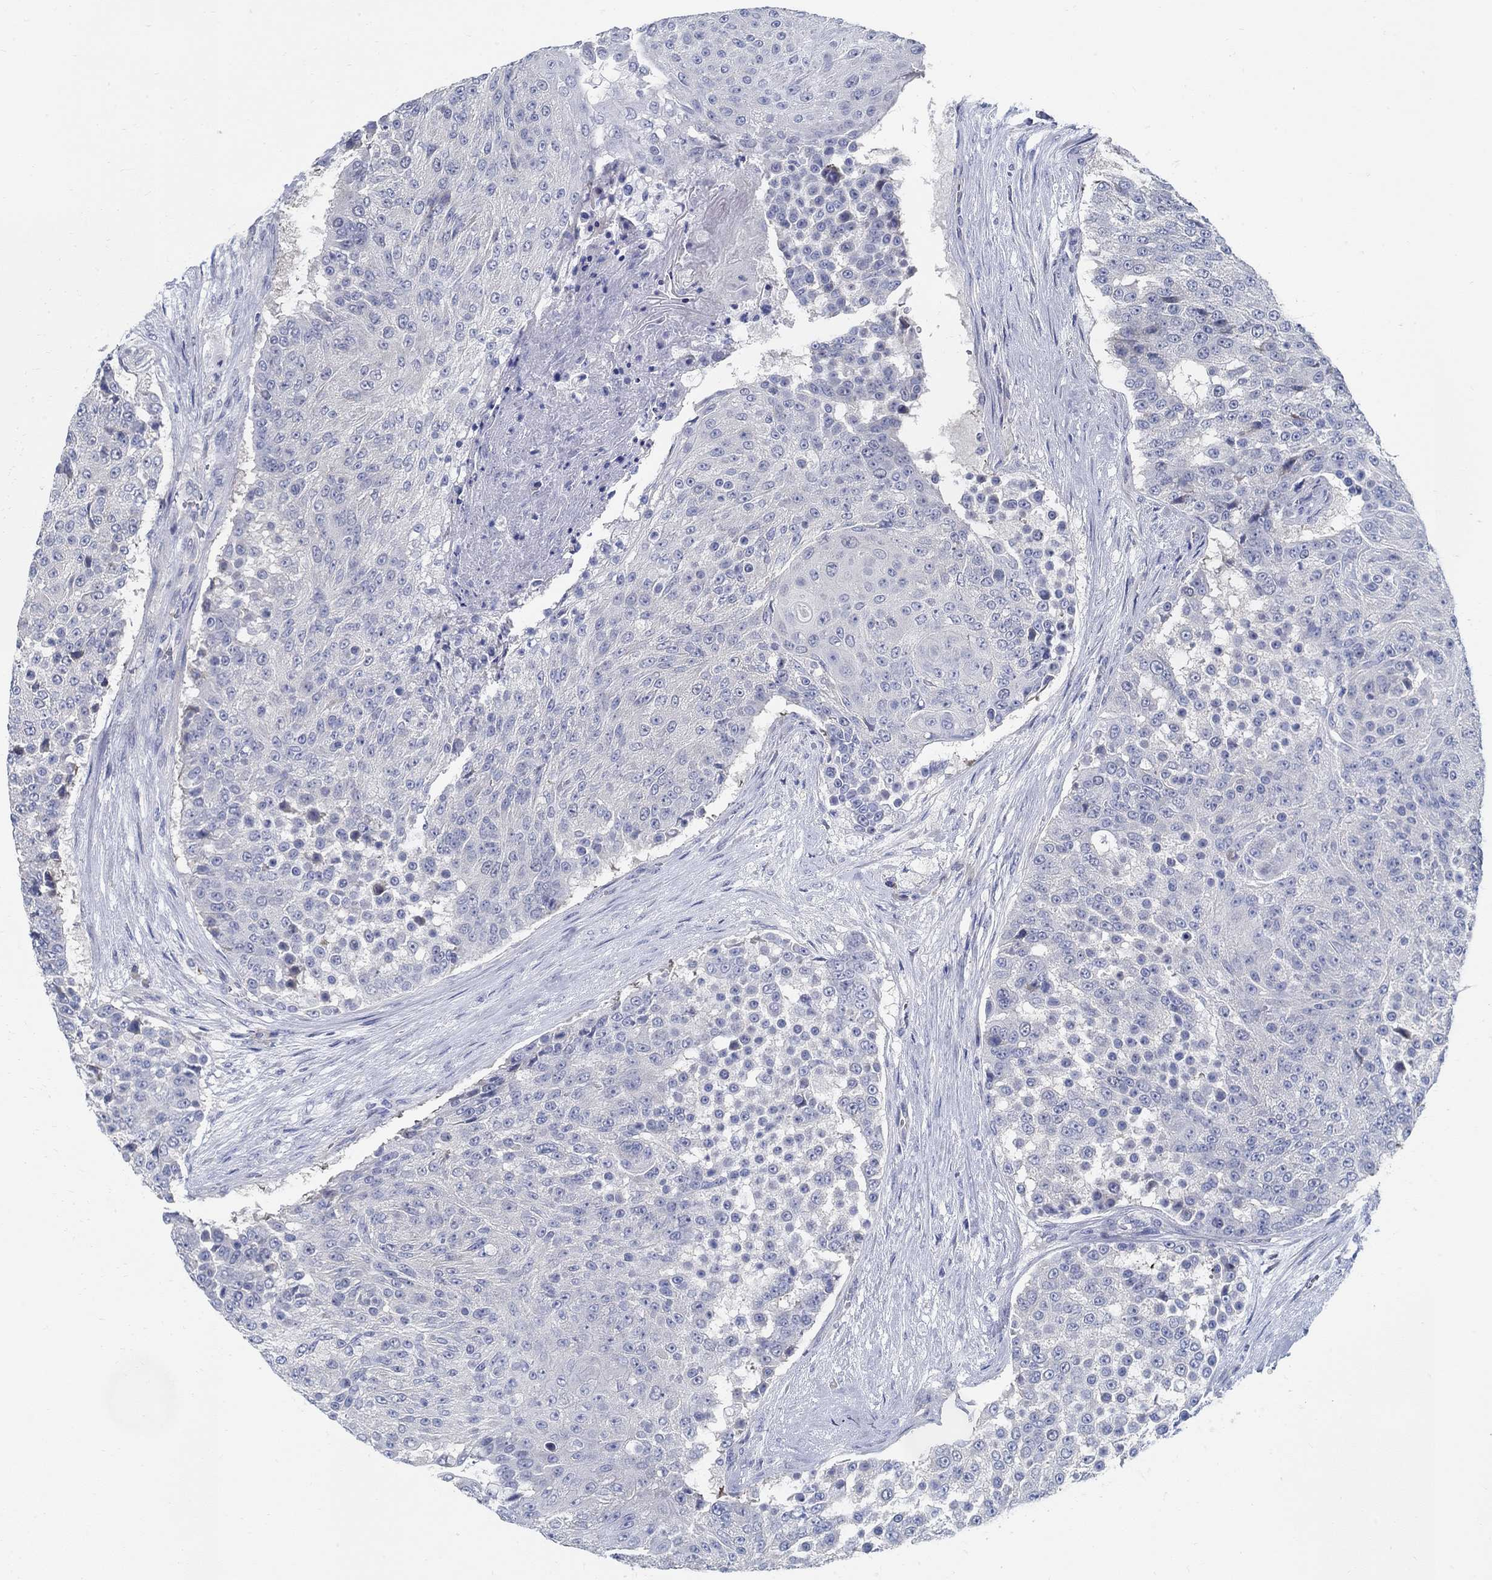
{"staining": {"intensity": "negative", "quantity": "none", "location": "none"}, "tissue": "urothelial cancer", "cell_type": "Tumor cells", "image_type": "cancer", "snomed": [{"axis": "morphology", "description": "Urothelial carcinoma, High grade"}, {"axis": "topography", "description": "Urinary bladder"}], "caption": "Immunohistochemistry of urothelial cancer demonstrates no expression in tumor cells. (DAB immunohistochemistry (IHC) with hematoxylin counter stain).", "gene": "C15orf39", "patient": {"sex": "female", "age": 63}}